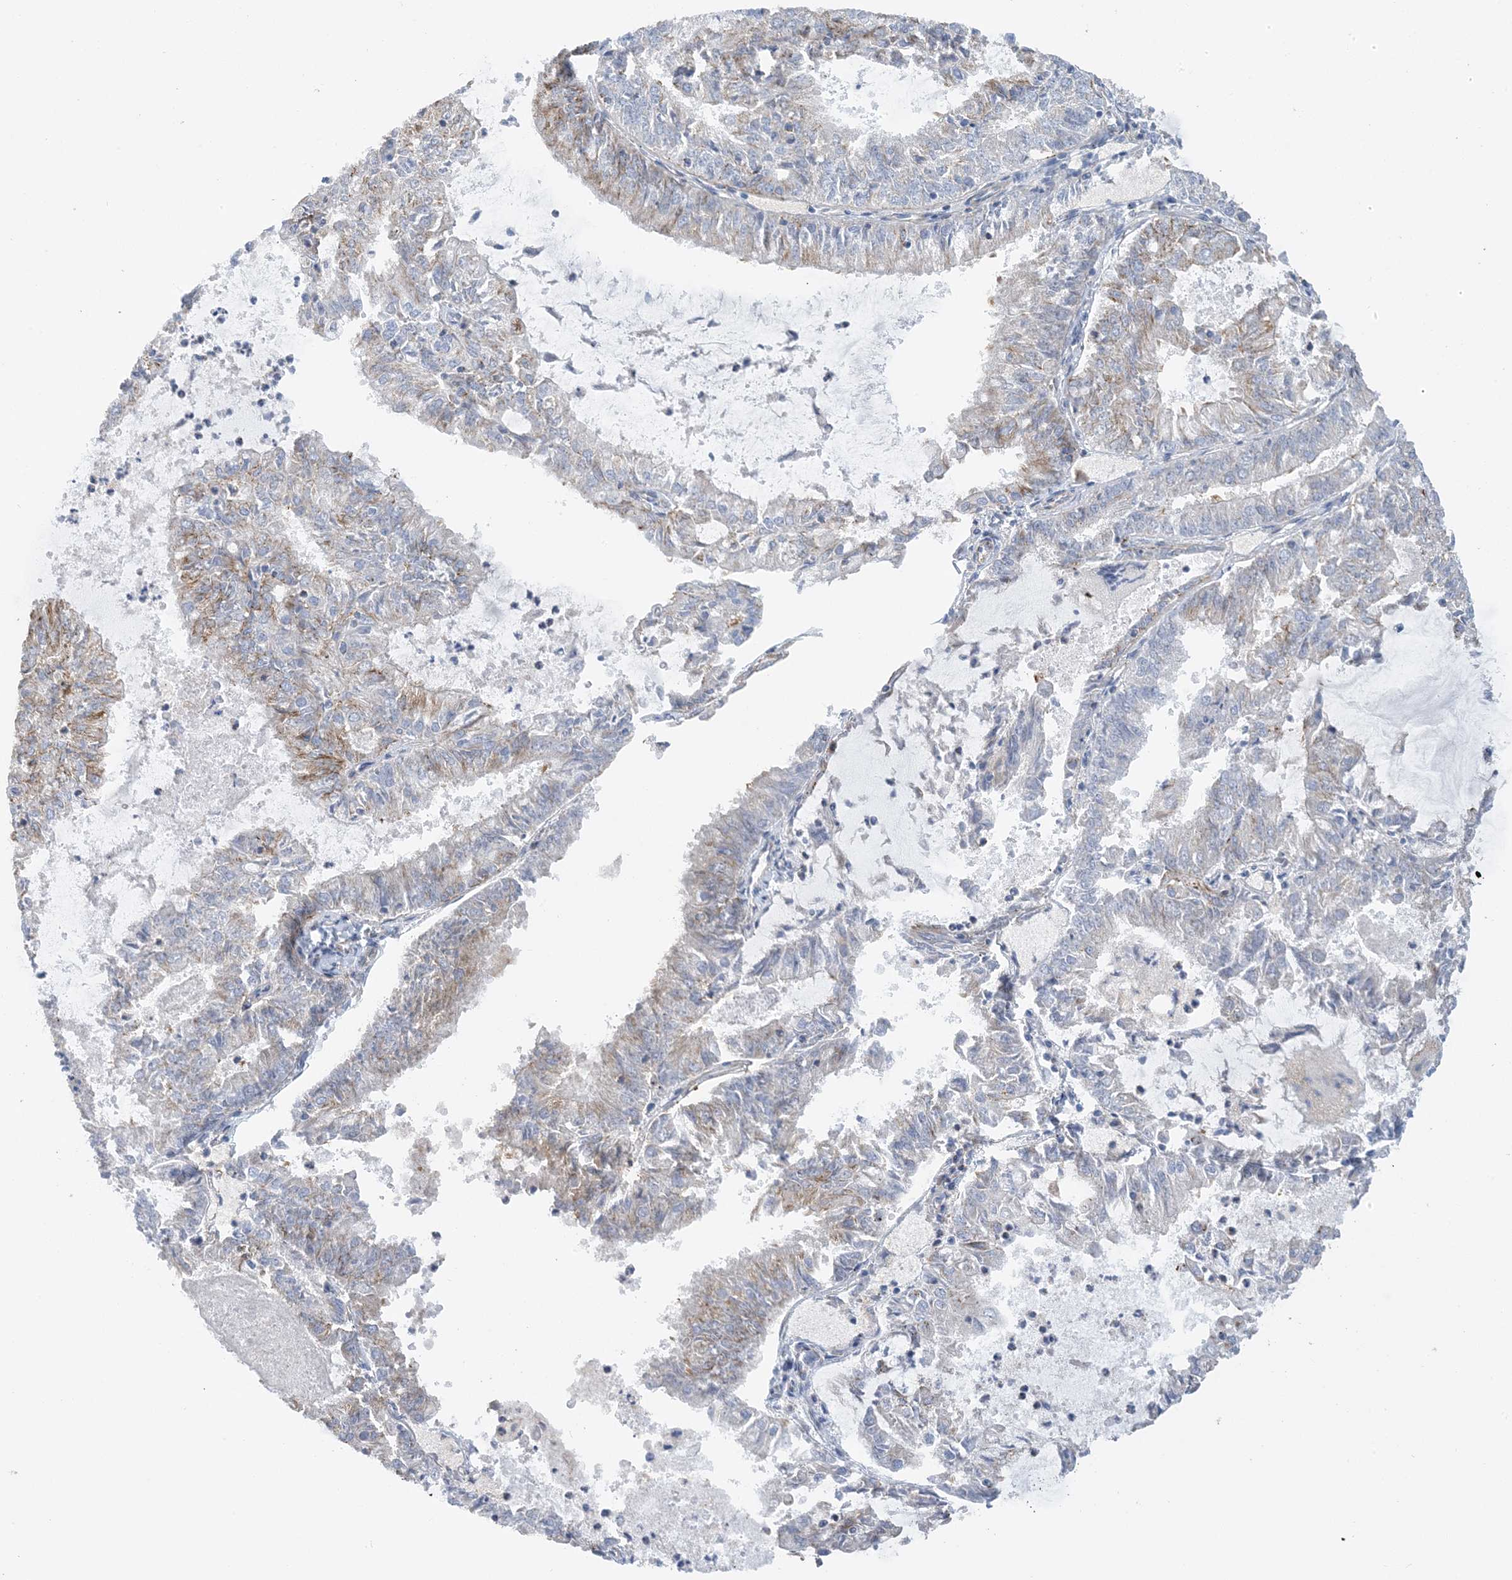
{"staining": {"intensity": "weak", "quantity": "25%-75%", "location": "cytoplasmic/membranous"}, "tissue": "endometrial cancer", "cell_type": "Tumor cells", "image_type": "cancer", "snomed": [{"axis": "morphology", "description": "Adenocarcinoma, NOS"}, {"axis": "topography", "description": "Endometrium"}], "caption": "Protein staining of endometrial adenocarcinoma tissue shows weak cytoplasmic/membranous positivity in approximately 25%-75% of tumor cells.", "gene": "CALHM5", "patient": {"sex": "female", "age": 57}}